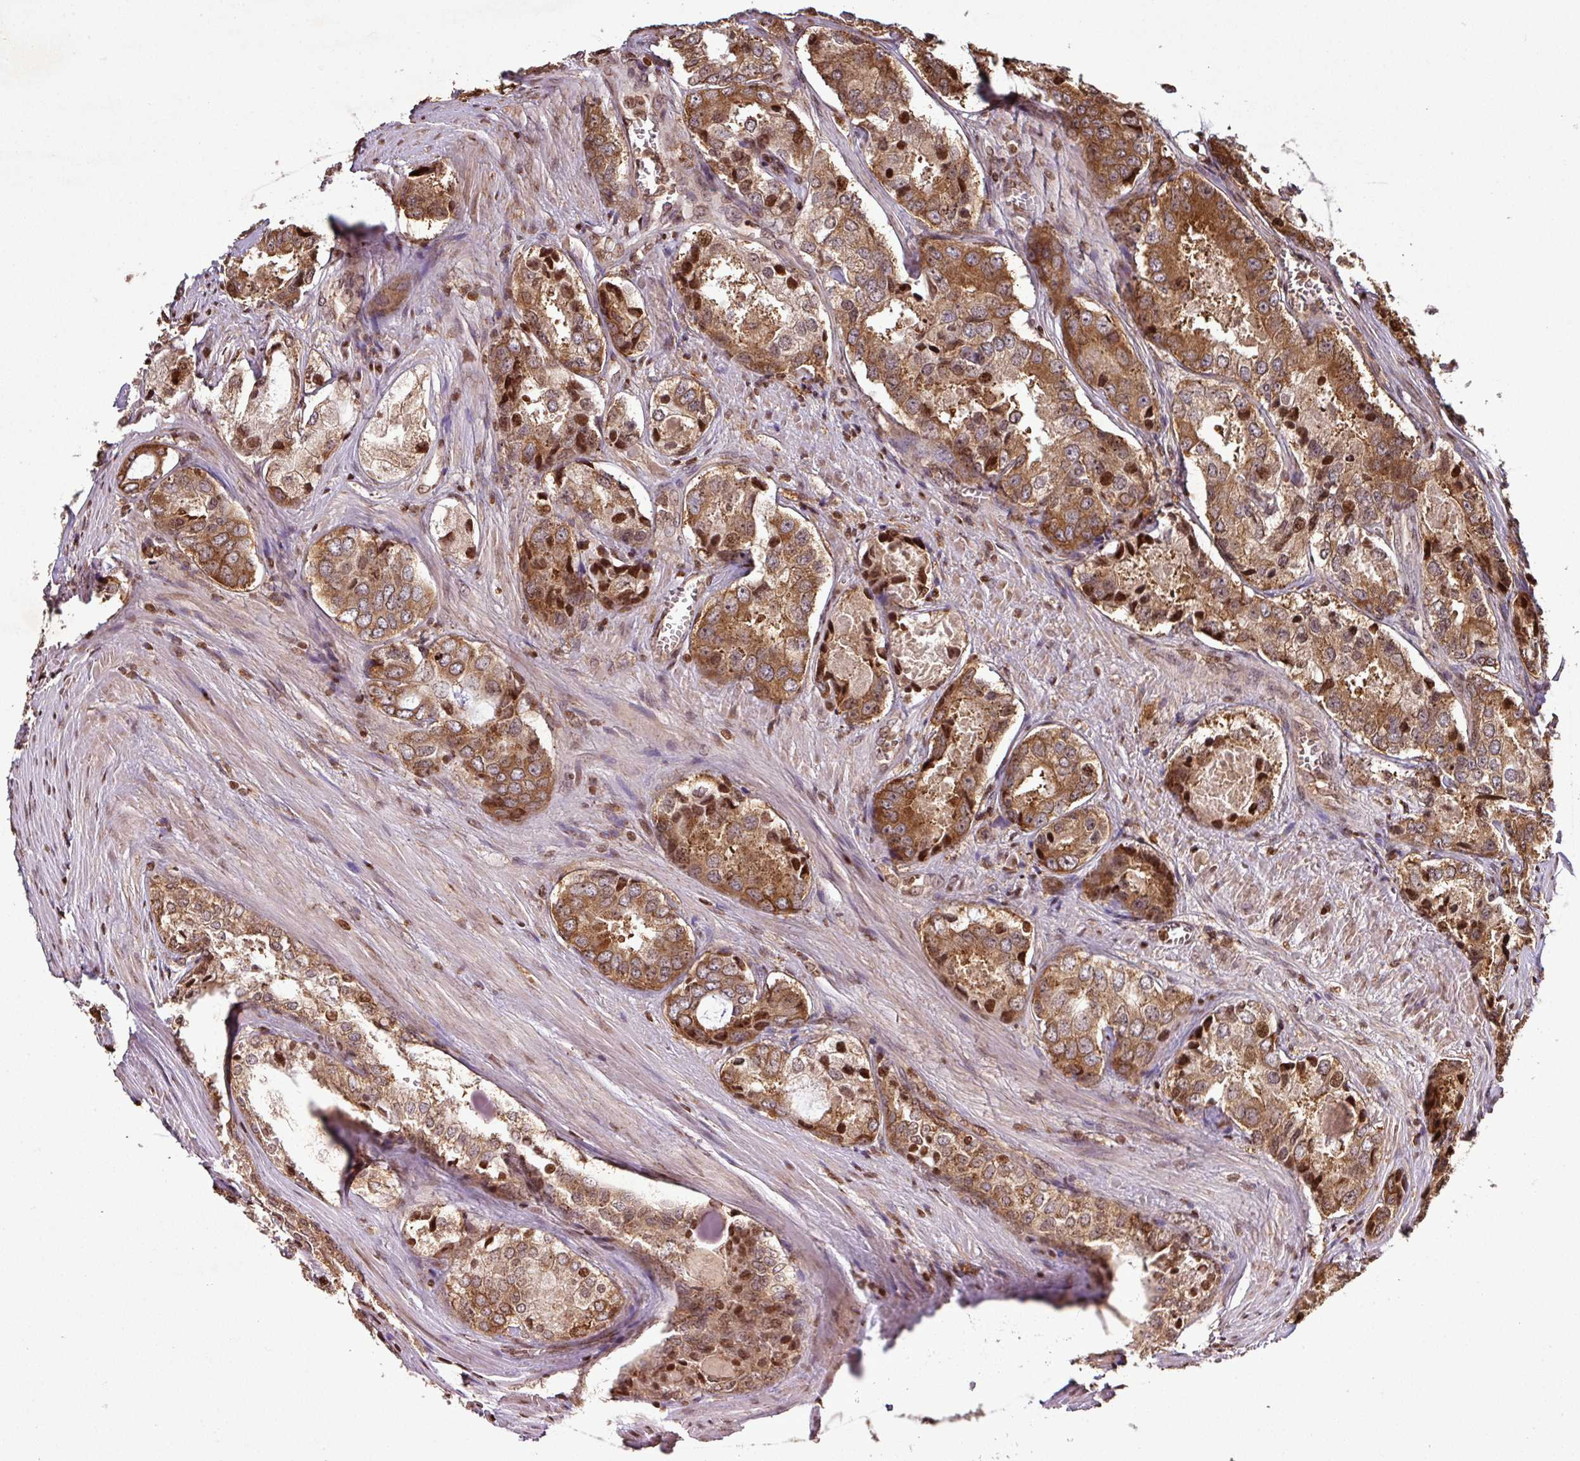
{"staining": {"intensity": "moderate", "quantity": ">75%", "location": "cytoplasmic/membranous,nuclear"}, "tissue": "prostate cancer", "cell_type": "Tumor cells", "image_type": "cancer", "snomed": [{"axis": "morphology", "description": "Adenocarcinoma, Low grade"}, {"axis": "topography", "description": "Prostate"}], "caption": "Protein staining displays moderate cytoplasmic/membranous and nuclear expression in about >75% of tumor cells in prostate cancer (adenocarcinoma (low-grade)).", "gene": "LRRC74B", "patient": {"sex": "male", "age": 68}}